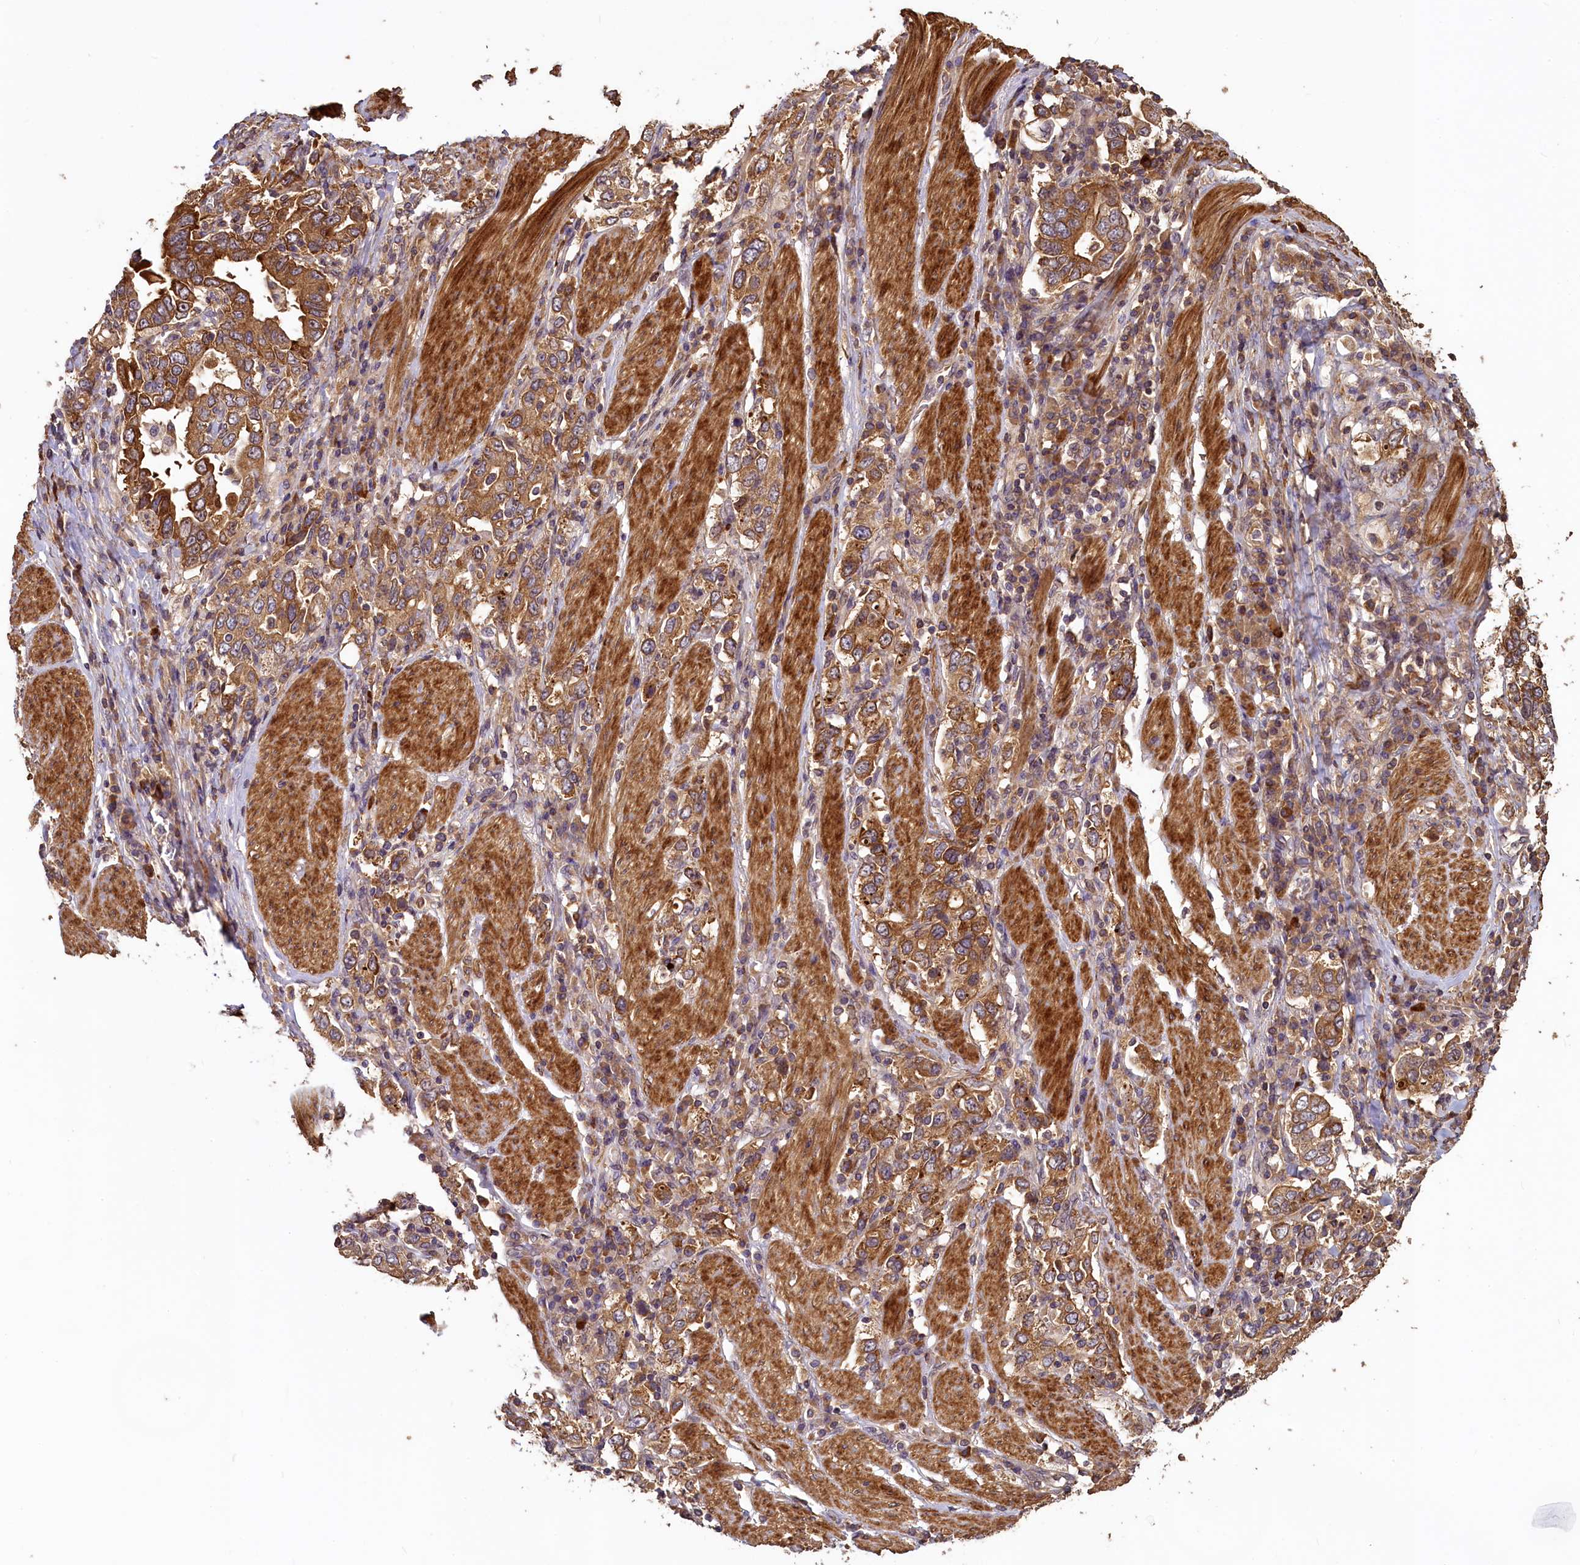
{"staining": {"intensity": "moderate", "quantity": ">75%", "location": "cytoplasmic/membranous"}, "tissue": "stomach cancer", "cell_type": "Tumor cells", "image_type": "cancer", "snomed": [{"axis": "morphology", "description": "Adenocarcinoma, NOS"}, {"axis": "topography", "description": "Stomach, upper"}], "caption": "Moderate cytoplasmic/membranous expression for a protein is appreciated in about >75% of tumor cells of stomach adenocarcinoma using IHC.", "gene": "NUDT6", "patient": {"sex": "male", "age": 62}}